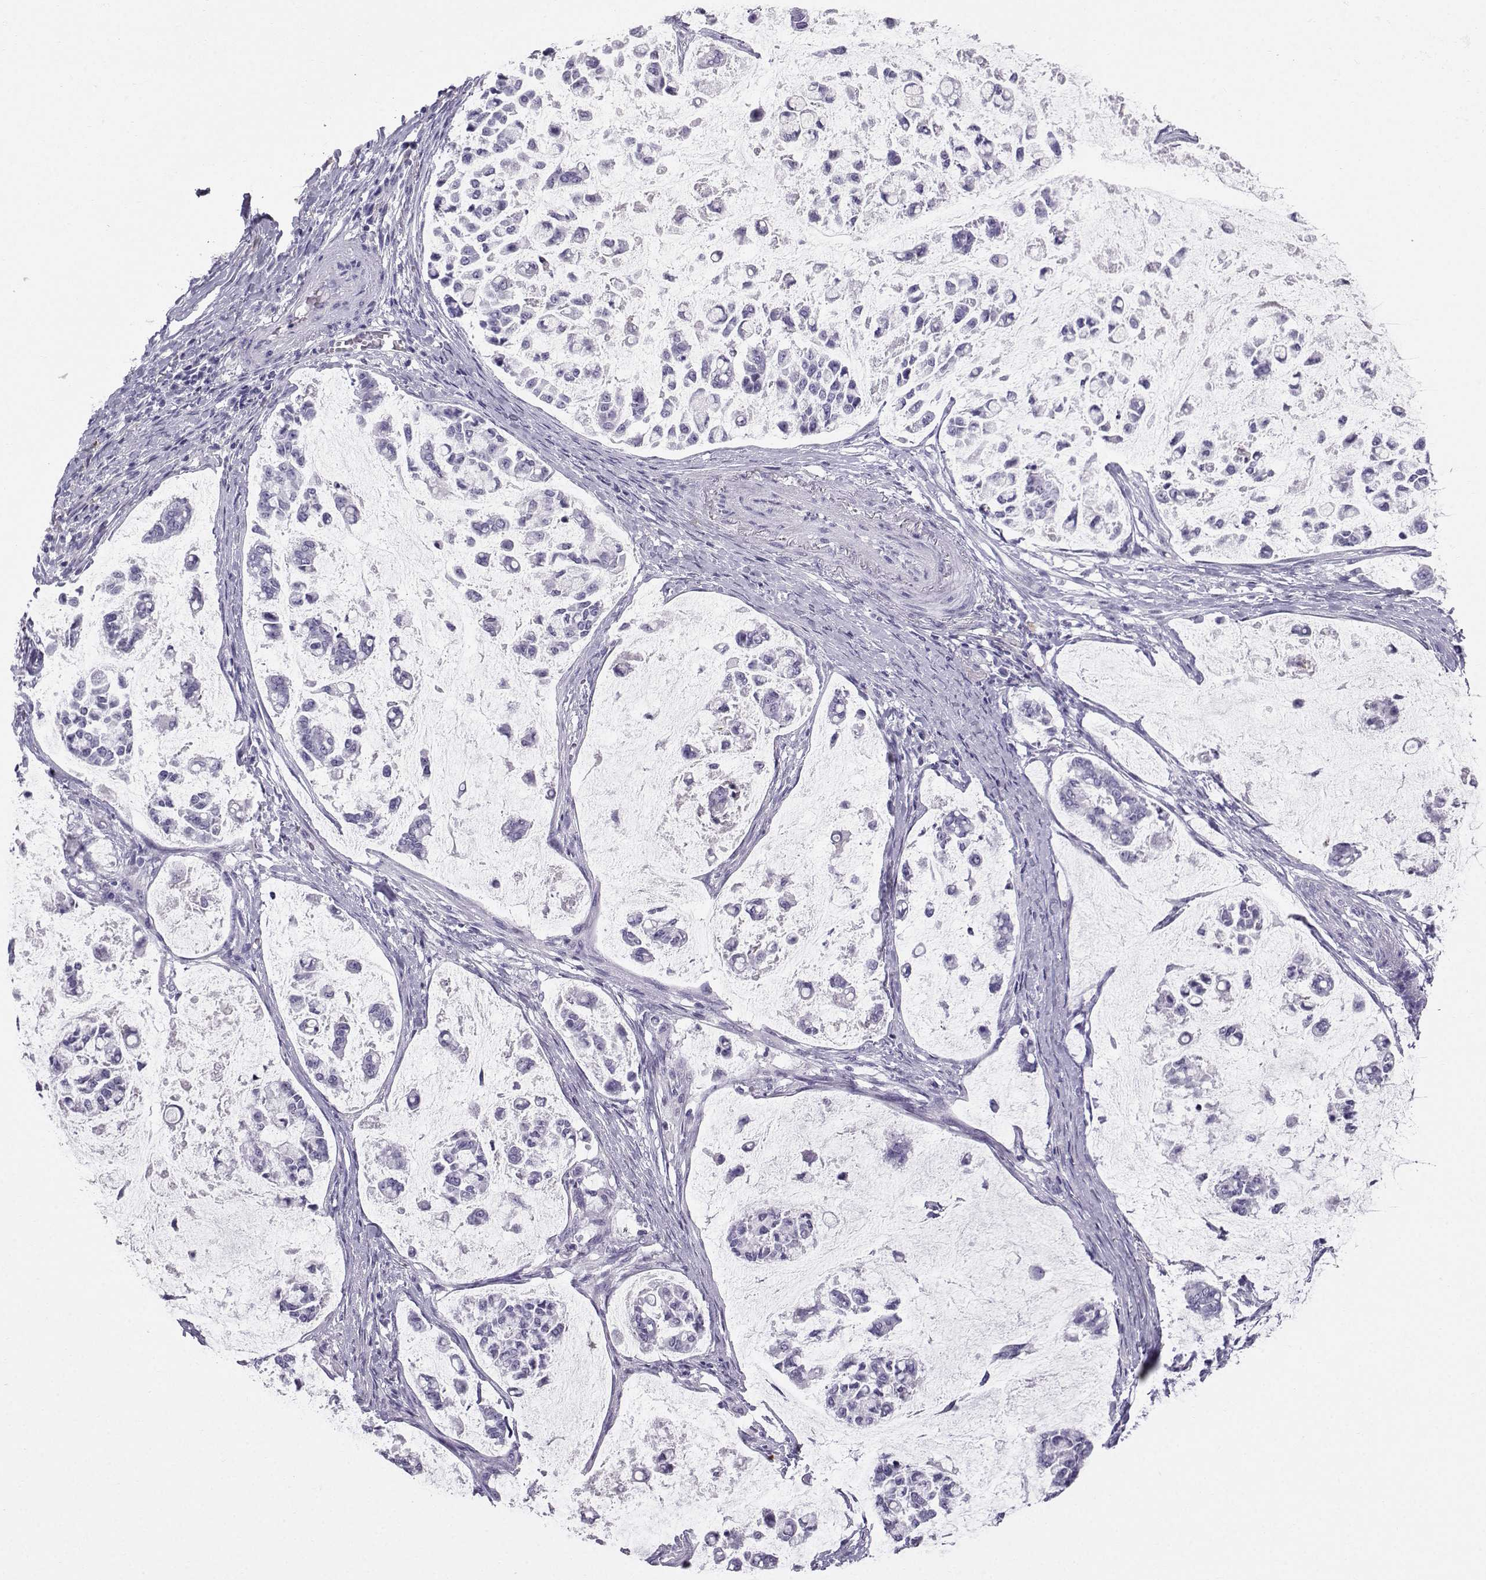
{"staining": {"intensity": "negative", "quantity": "none", "location": "none"}, "tissue": "stomach cancer", "cell_type": "Tumor cells", "image_type": "cancer", "snomed": [{"axis": "morphology", "description": "Adenocarcinoma, NOS"}, {"axis": "topography", "description": "Stomach"}], "caption": "Histopathology image shows no protein staining in tumor cells of adenocarcinoma (stomach) tissue.", "gene": "IQCD", "patient": {"sex": "male", "age": 82}}